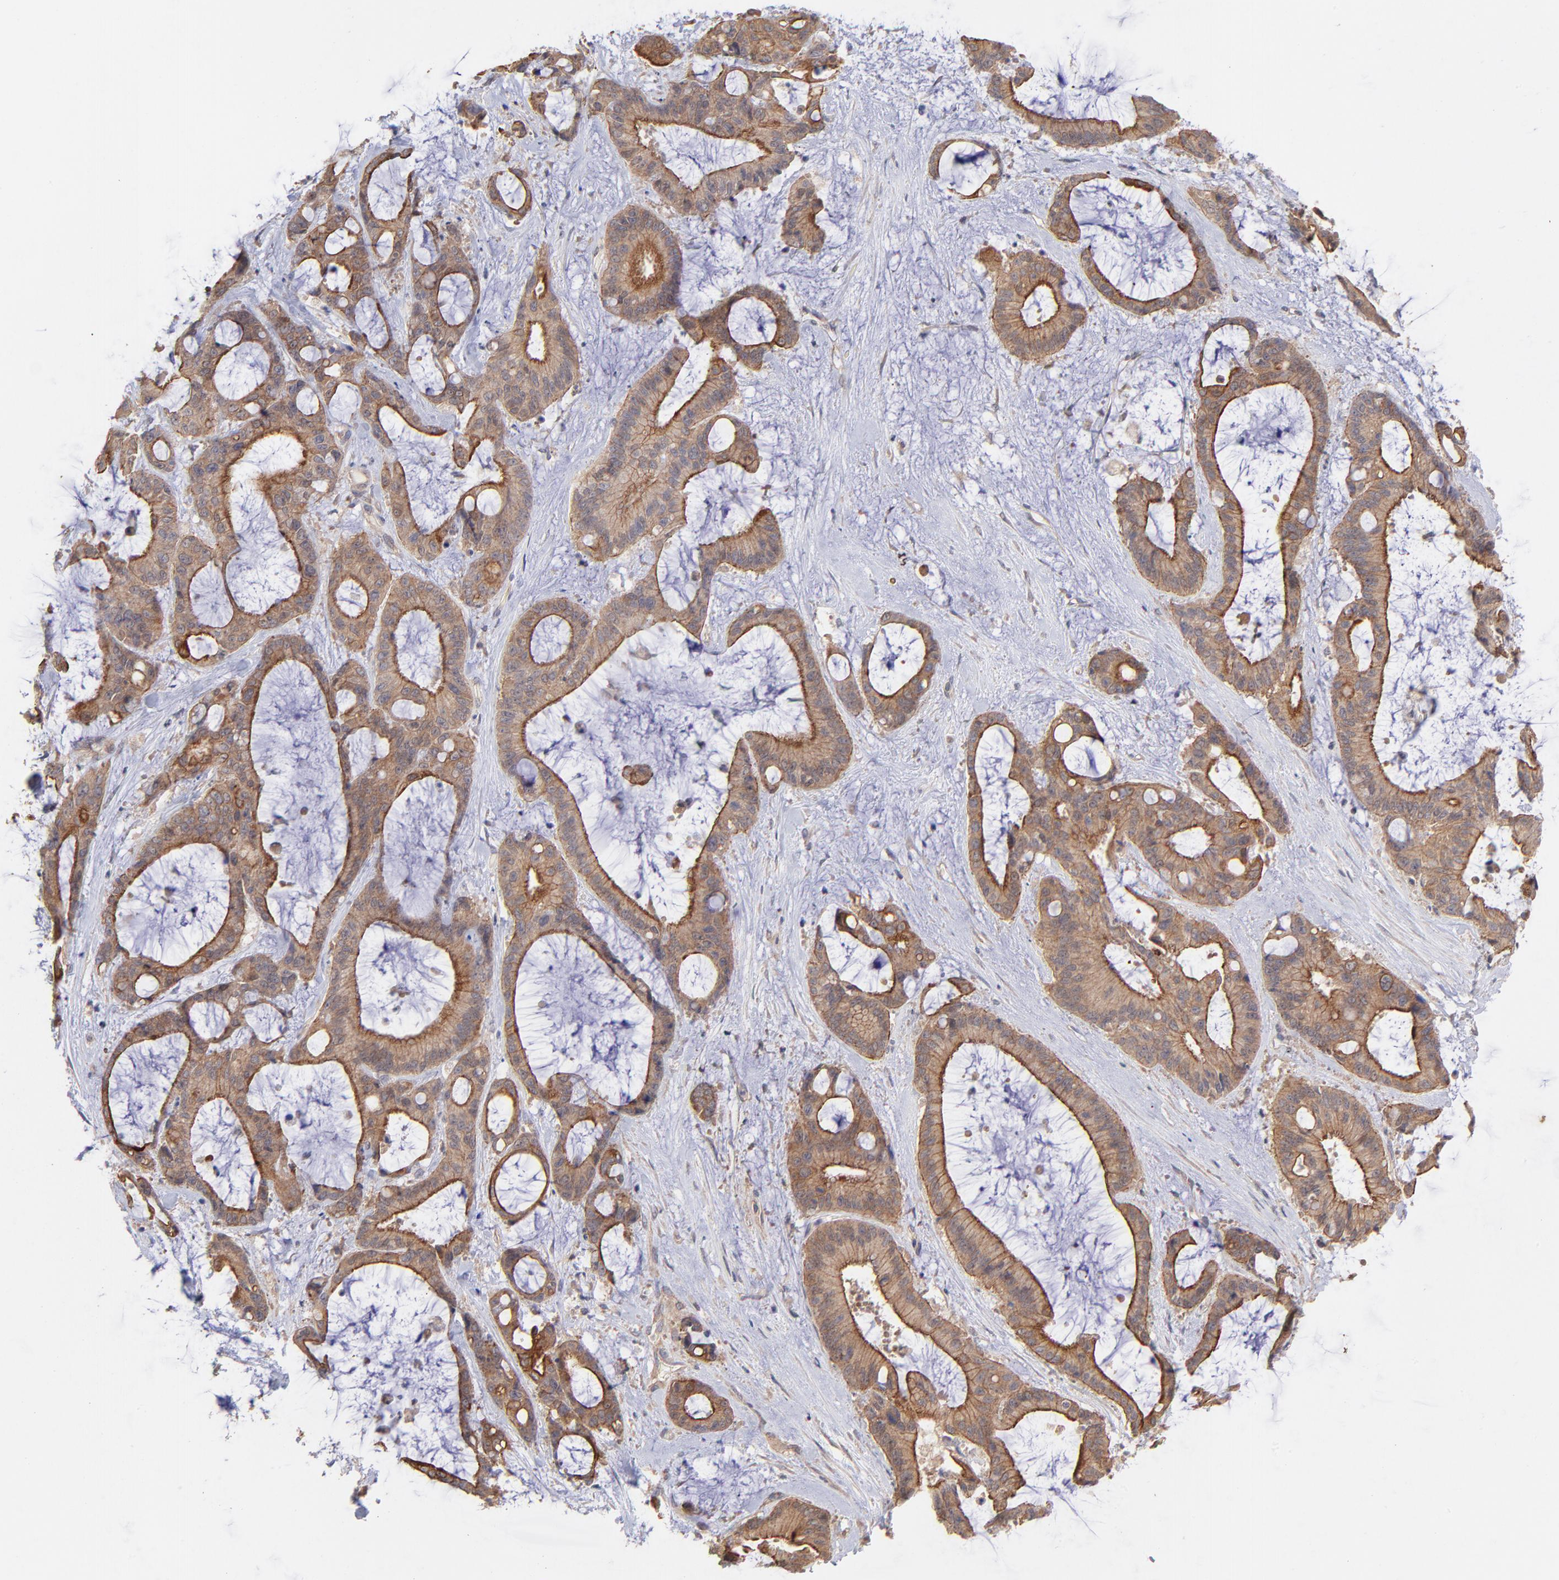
{"staining": {"intensity": "strong", "quantity": ">75%", "location": "cytoplasmic/membranous"}, "tissue": "liver cancer", "cell_type": "Tumor cells", "image_type": "cancer", "snomed": [{"axis": "morphology", "description": "Cholangiocarcinoma"}, {"axis": "topography", "description": "Liver"}], "caption": "Immunohistochemical staining of liver cancer demonstrates high levels of strong cytoplasmic/membranous staining in about >75% of tumor cells.", "gene": "STAP2", "patient": {"sex": "female", "age": 73}}